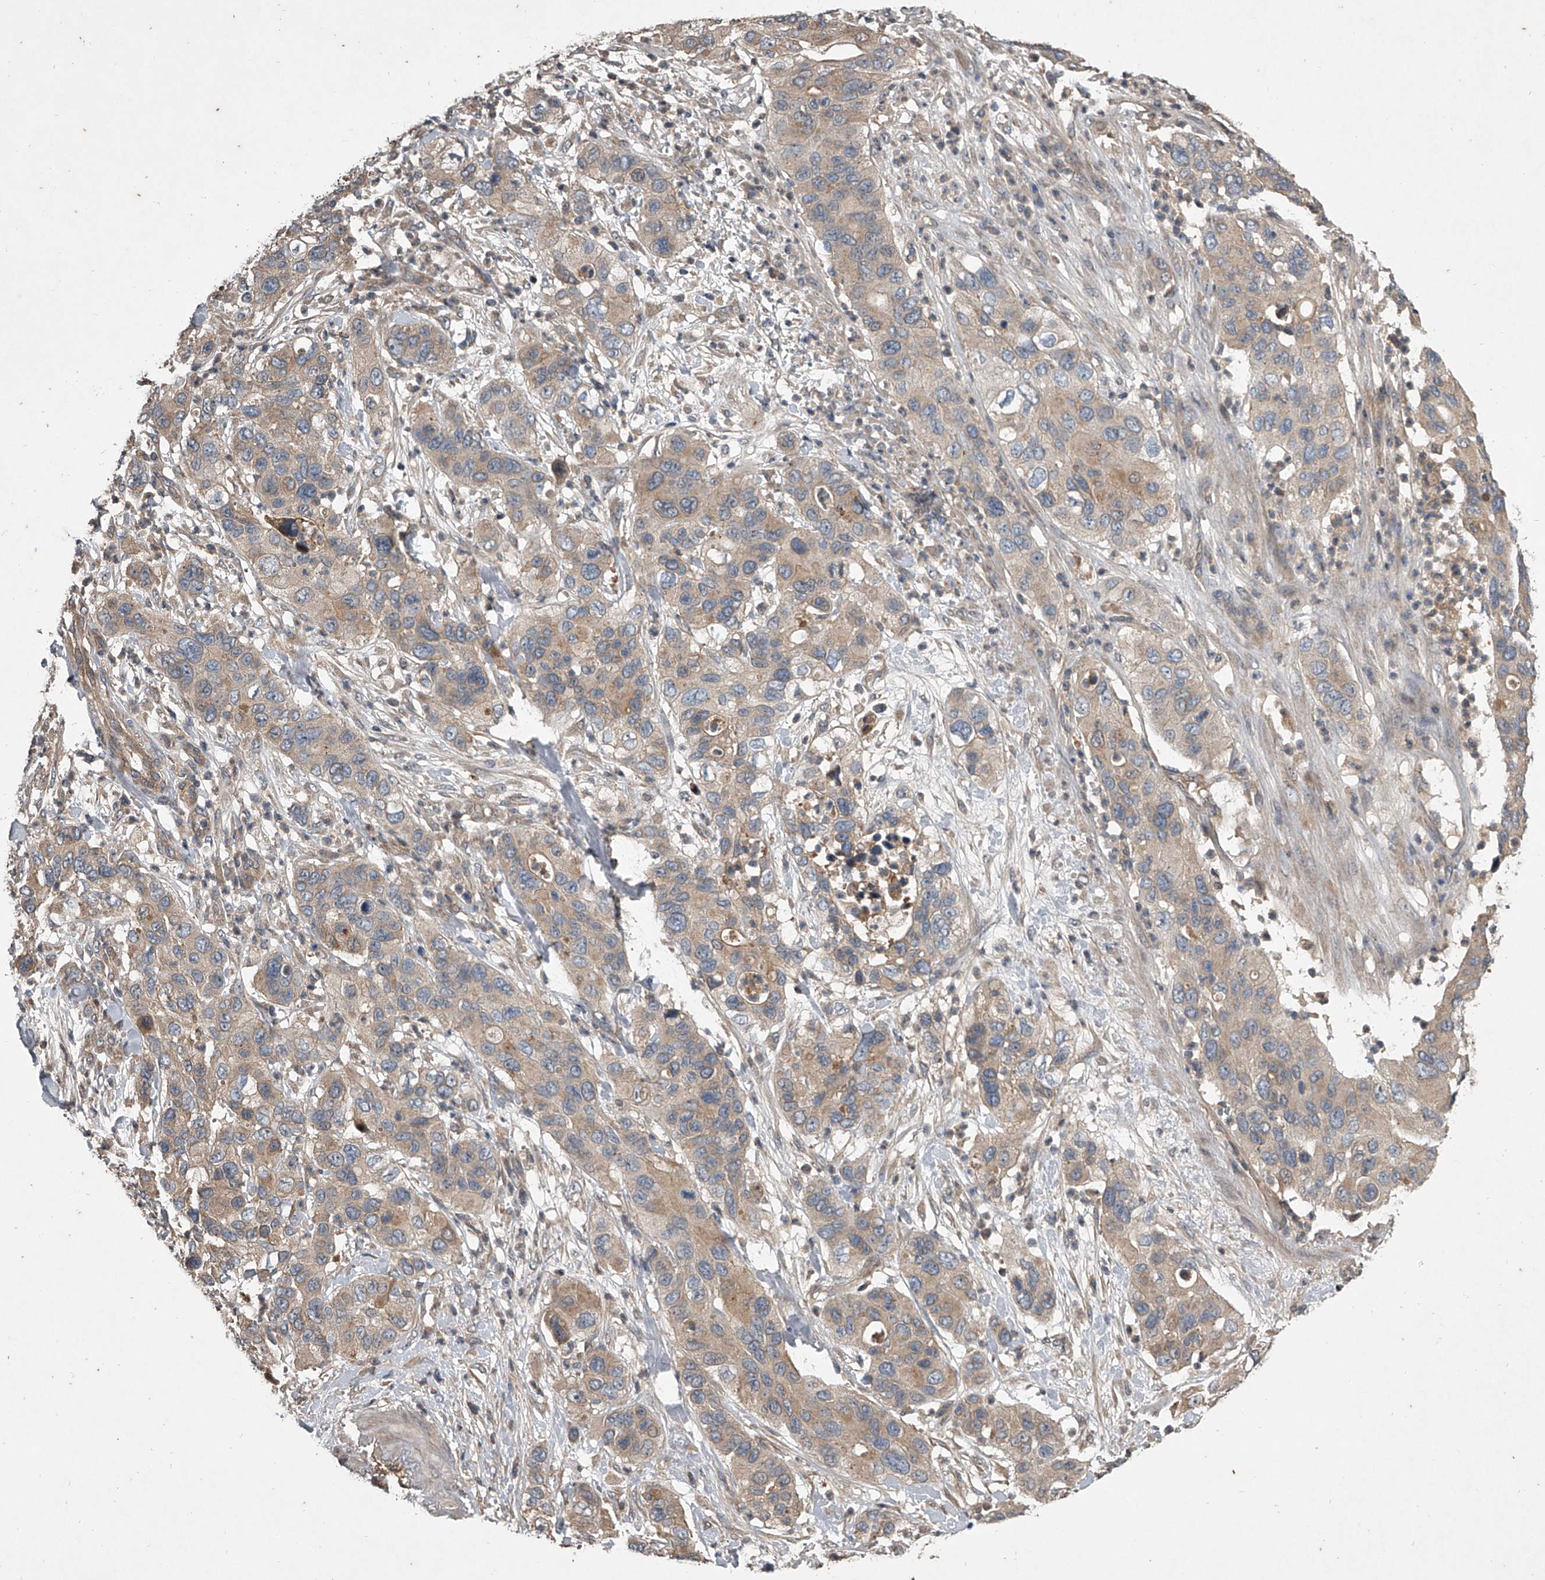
{"staining": {"intensity": "weak", "quantity": ">75%", "location": "cytoplasmic/membranous"}, "tissue": "pancreatic cancer", "cell_type": "Tumor cells", "image_type": "cancer", "snomed": [{"axis": "morphology", "description": "Adenocarcinoma, NOS"}, {"axis": "topography", "description": "Pancreas"}], "caption": "A high-resolution image shows immunohistochemistry (IHC) staining of pancreatic cancer, which demonstrates weak cytoplasmic/membranous expression in approximately >75% of tumor cells.", "gene": "NFS1", "patient": {"sex": "female", "age": 71}}